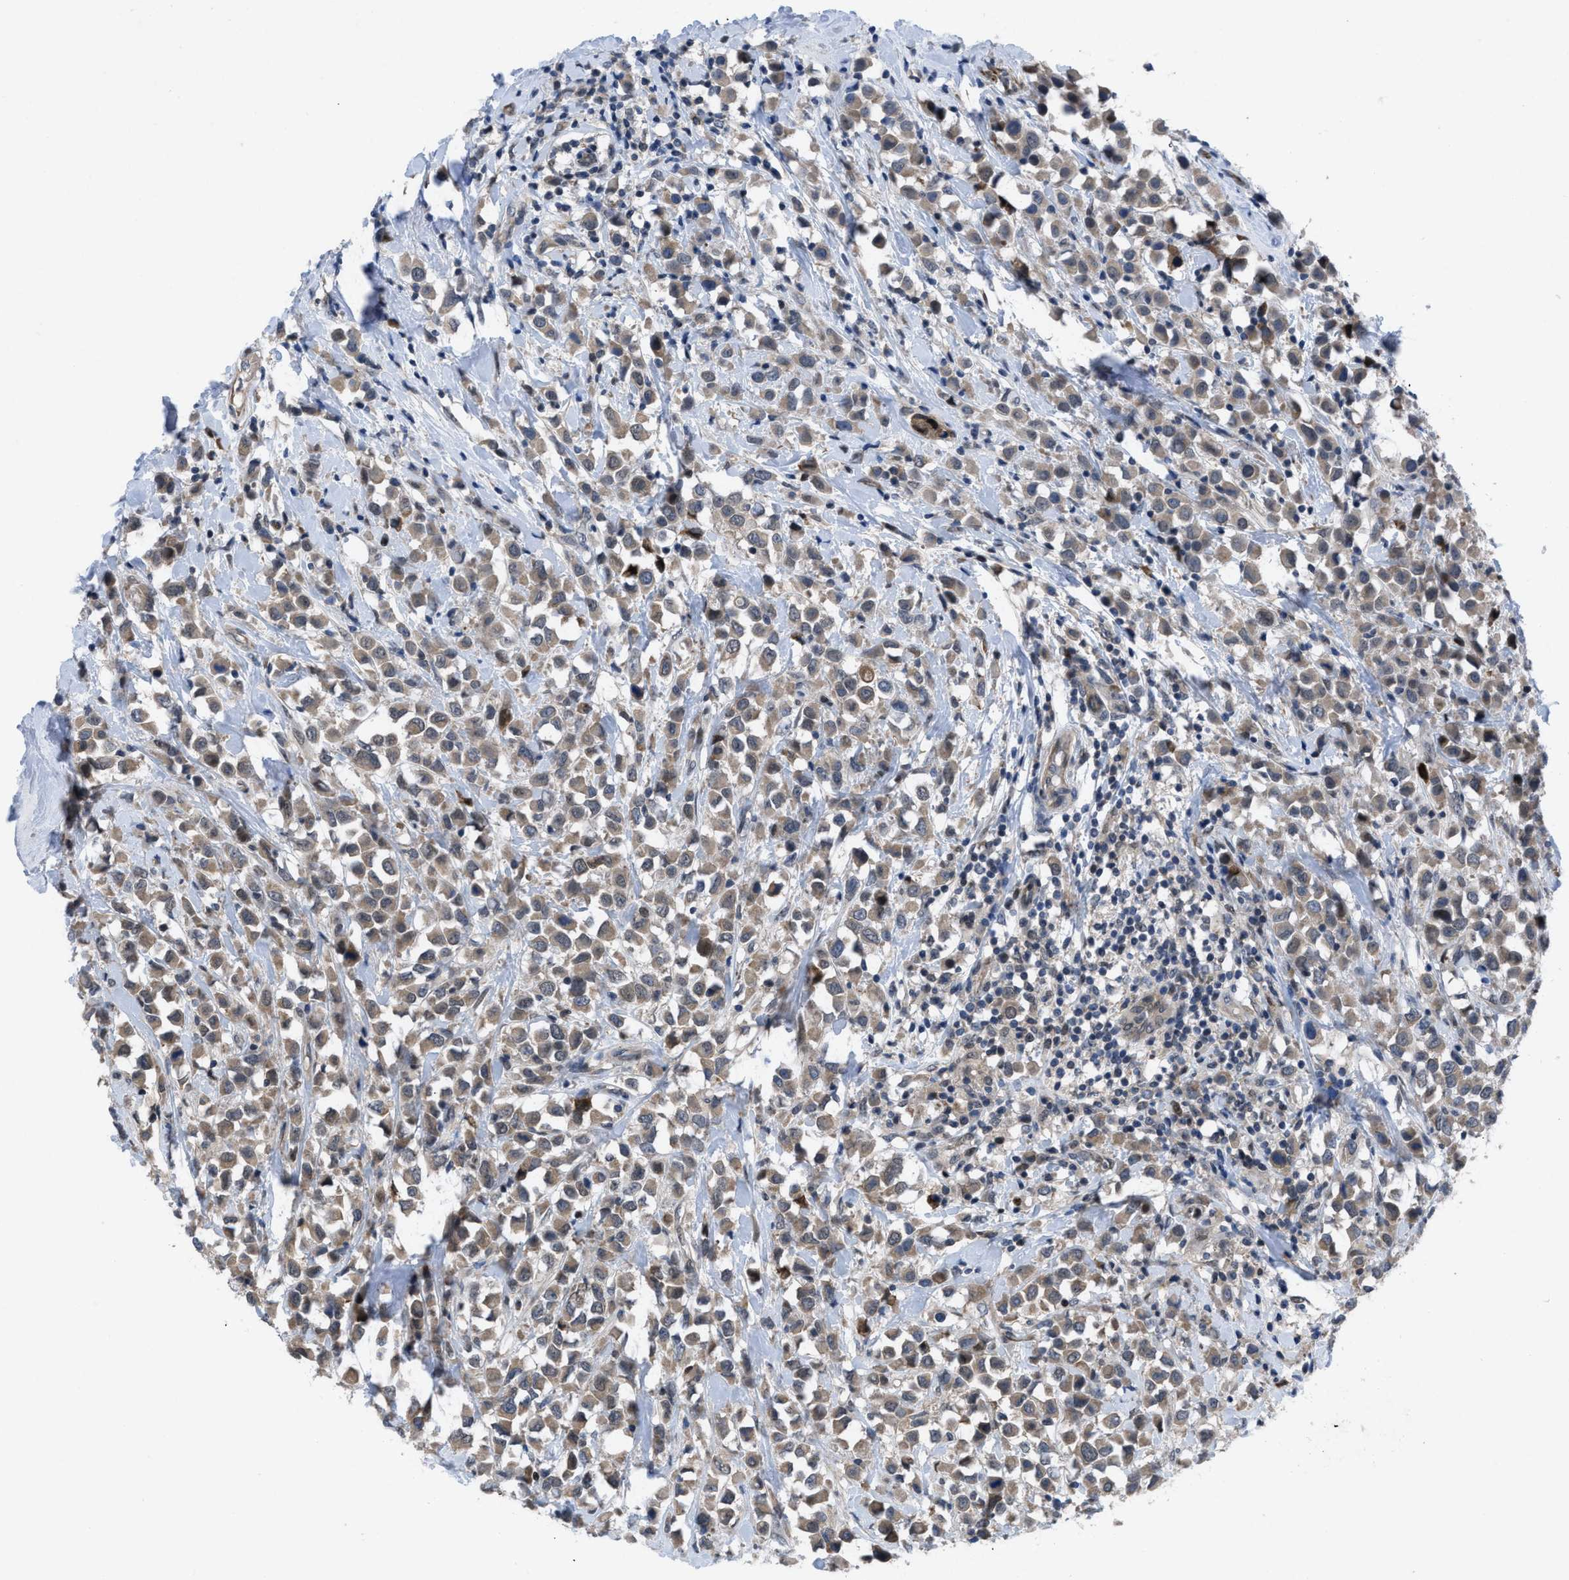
{"staining": {"intensity": "moderate", "quantity": ">75%", "location": "cytoplasmic/membranous"}, "tissue": "breast cancer", "cell_type": "Tumor cells", "image_type": "cancer", "snomed": [{"axis": "morphology", "description": "Duct carcinoma"}, {"axis": "topography", "description": "Breast"}], "caption": "Protein staining of breast cancer tissue exhibits moderate cytoplasmic/membranous positivity in approximately >75% of tumor cells. (Brightfield microscopy of DAB IHC at high magnification).", "gene": "IL17RE", "patient": {"sex": "female", "age": 61}}